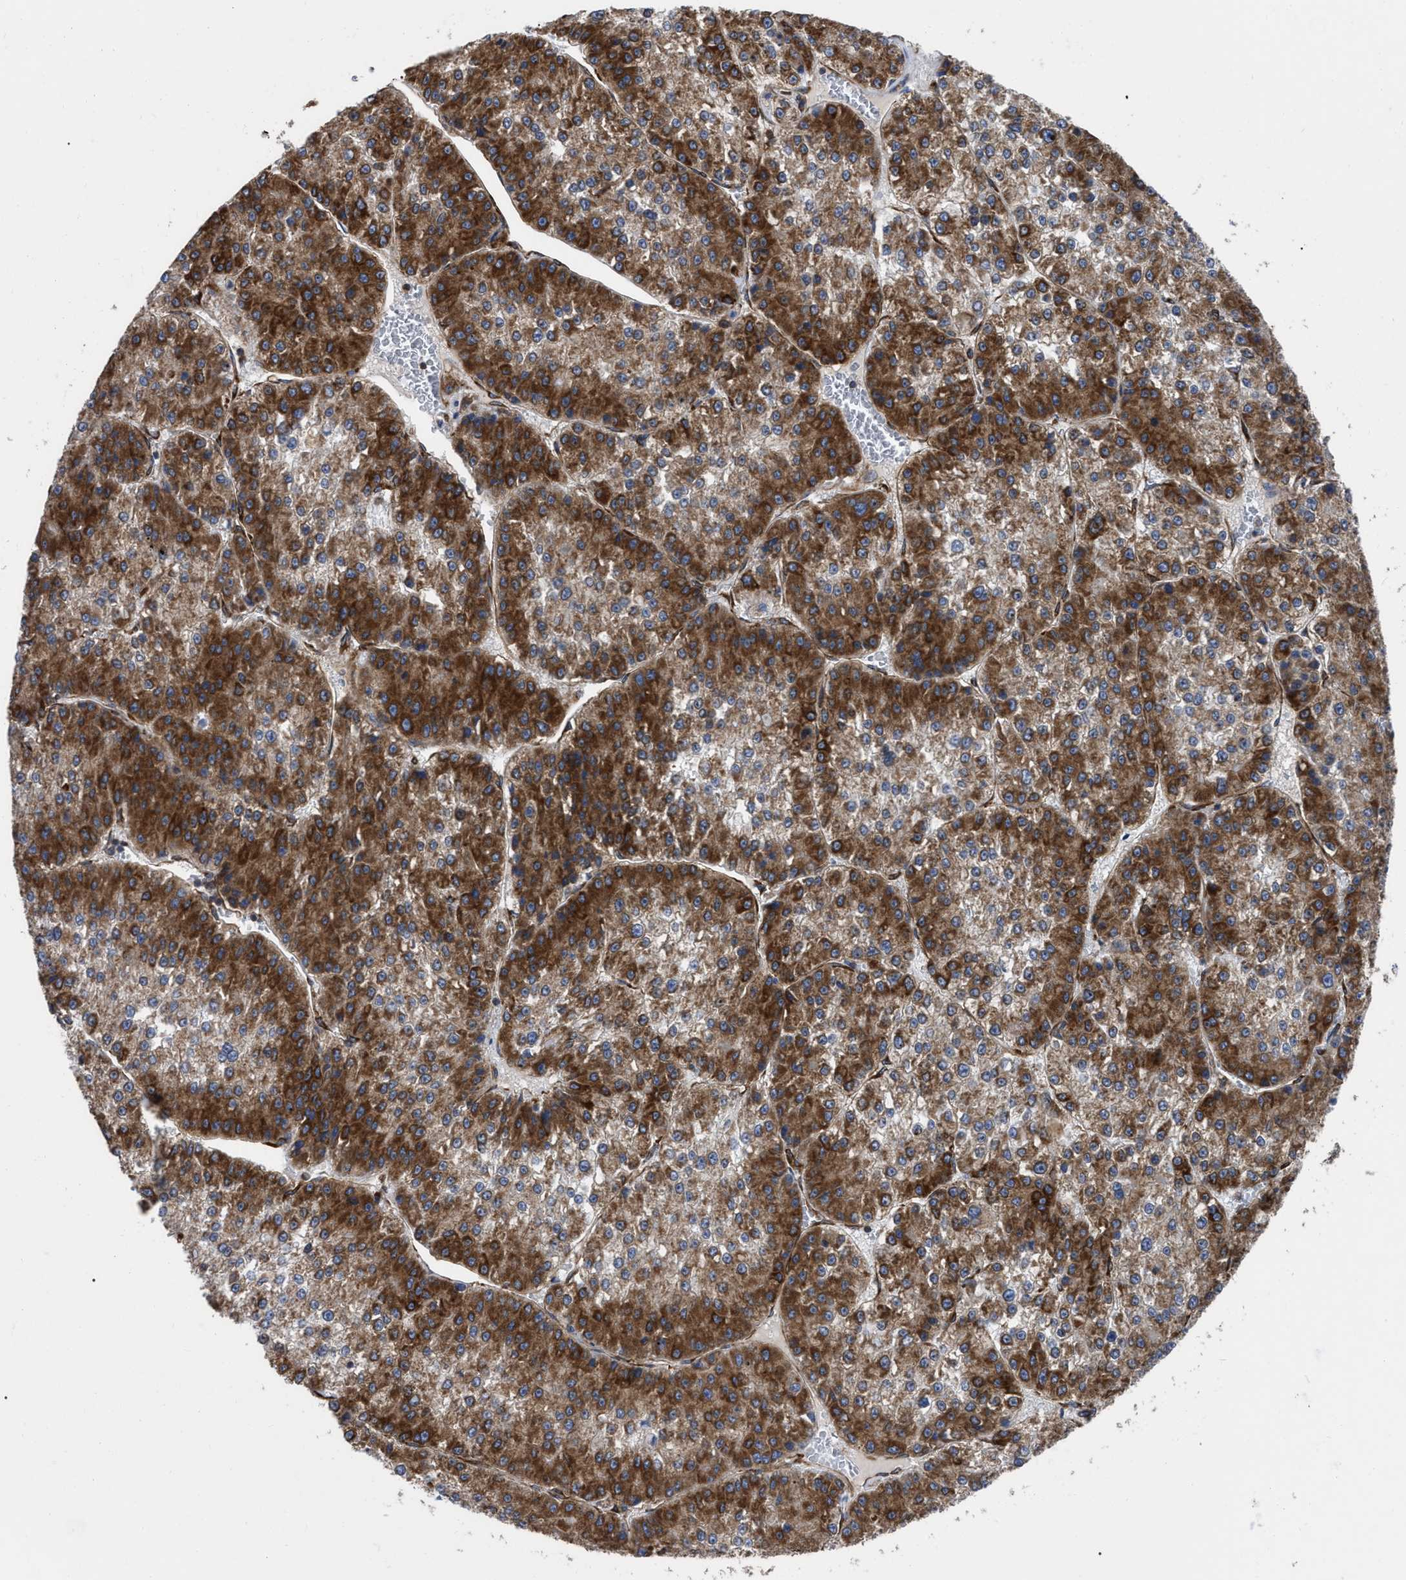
{"staining": {"intensity": "strong", "quantity": ">75%", "location": "cytoplasmic/membranous"}, "tissue": "liver cancer", "cell_type": "Tumor cells", "image_type": "cancer", "snomed": [{"axis": "morphology", "description": "Carcinoma, Hepatocellular, NOS"}, {"axis": "topography", "description": "Liver"}], "caption": "Liver hepatocellular carcinoma stained with DAB immunohistochemistry demonstrates high levels of strong cytoplasmic/membranous expression in approximately >75% of tumor cells.", "gene": "FAM120A", "patient": {"sex": "female", "age": 73}}